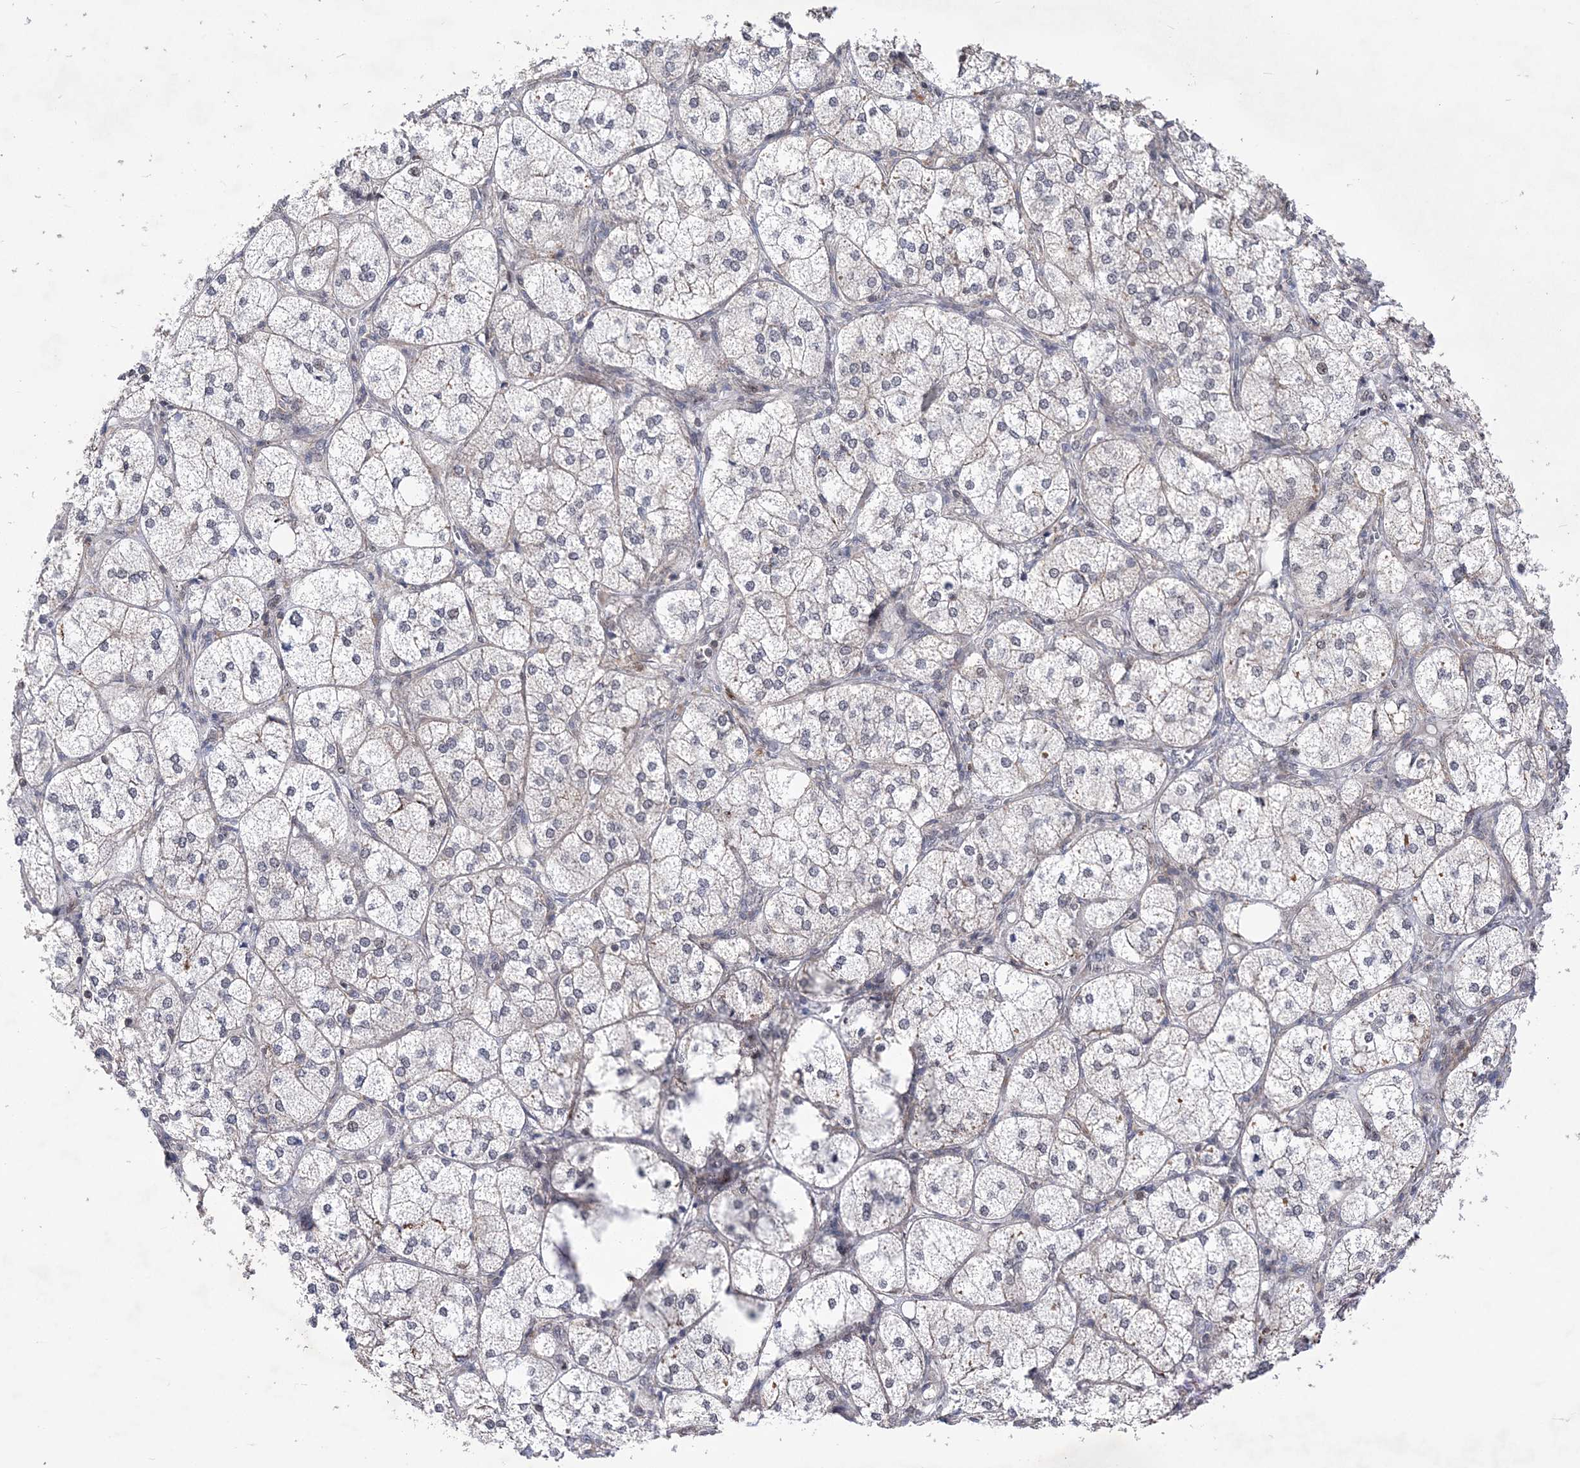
{"staining": {"intensity": "weak", "quantity": "<25%", "location": "cytoplasmic/membranous"}, "tissue": "adrenal gland", "cell_type": "Glandular cells", "image_type": "normal", "snomed": [{"axis": "morphology", "description": "Normal tissue, NOS"}, {"axis": "topography", "description": "Adrenal gland"}], "caption": "The immunohistochemistry photomicrograph has no significant staining in glandular cells of adrenal gland.", "gene": "BOD1L1", "patient": {"sex": "female", "age": 61}}